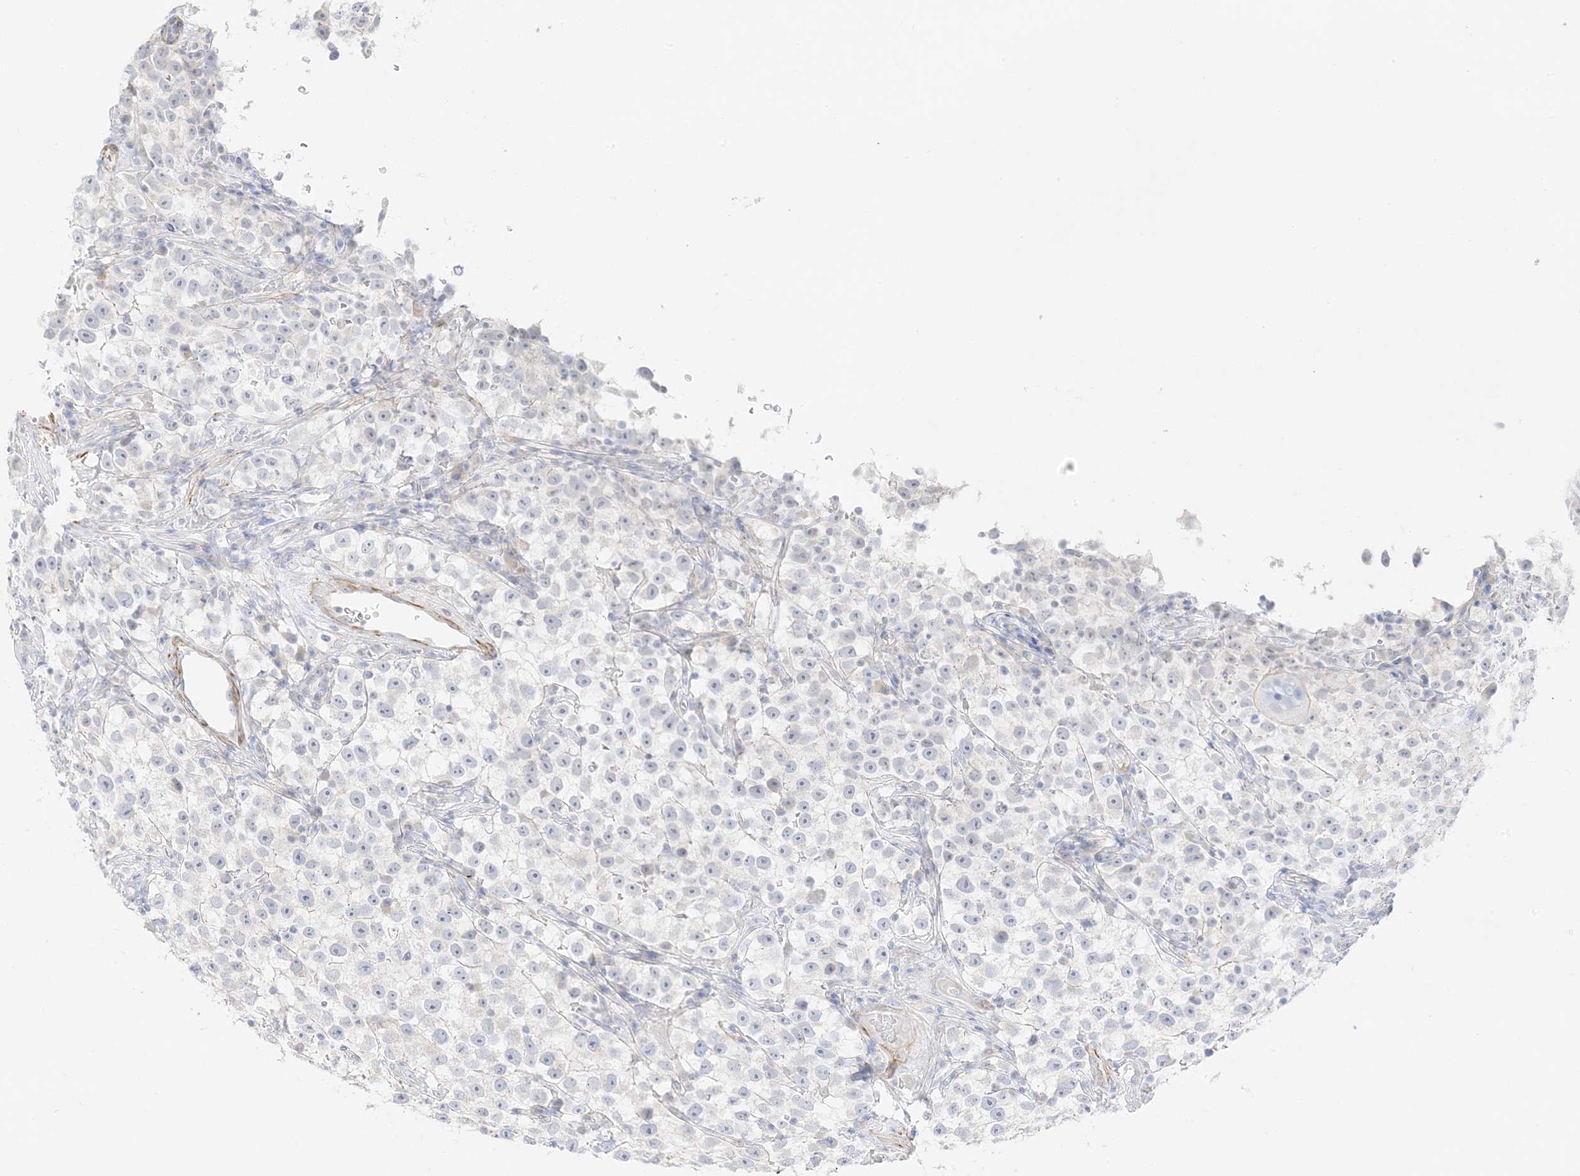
{"staining": {"intensity": "negative", "quantity": "none", "location": "none"}, "tissue": "testis cancer", "cell_type": "Tumor cells", "image_type": "cancer", "snomed": [{"axis": "morphology", "description": "Seminoma, NOS"}, {"axis": "topography", "description": "Testis"}], "caption": "Testis cancer was stained to show a protein in brown. There is no significant expression in tumor cells.", "gene": "SLC22A13", "patient": {"sex": "male", "age": 22}}